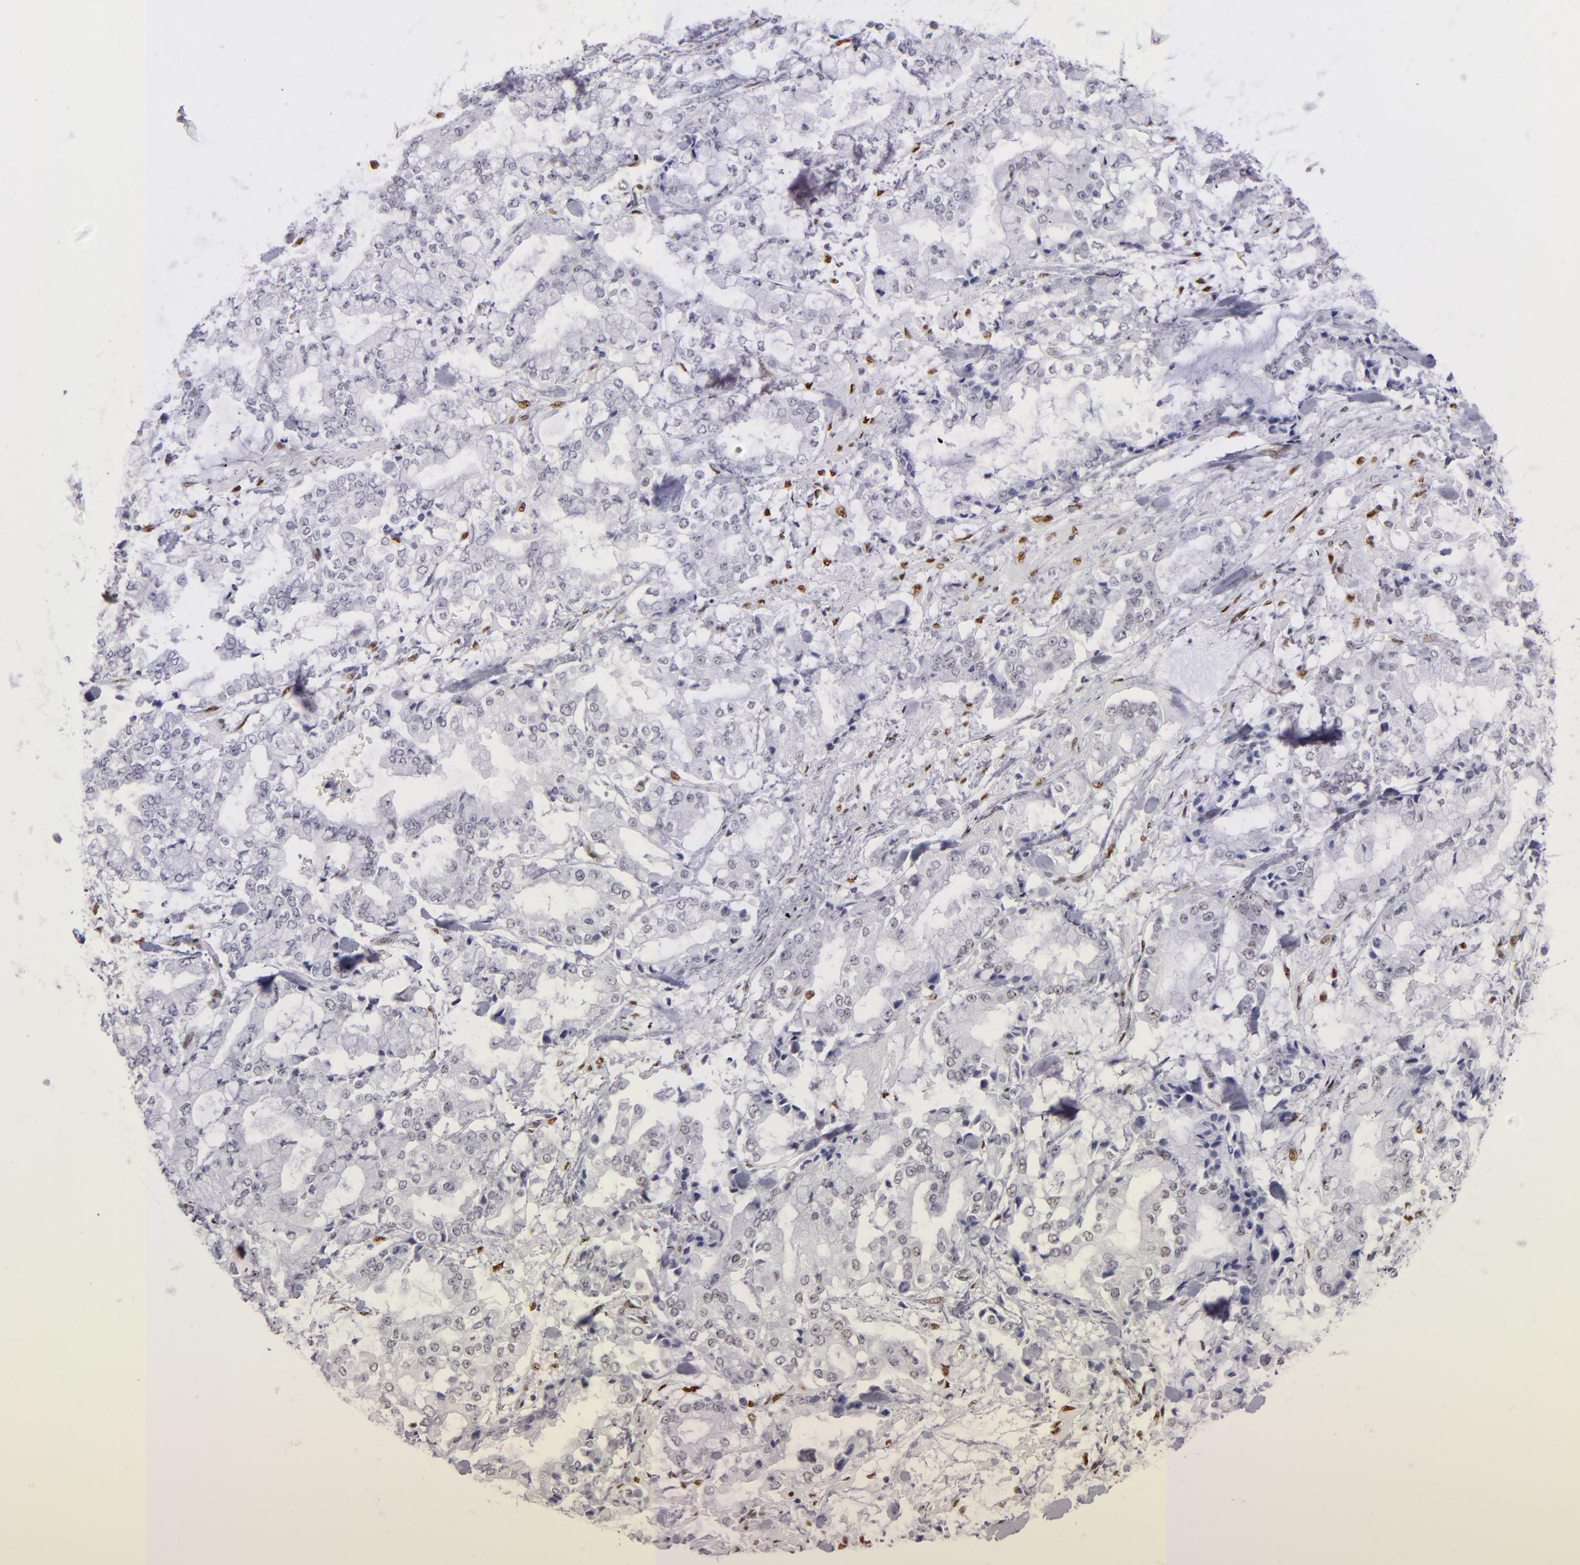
{"staining": {"intensity": "negative", "quantity": "none", "location": "none"}, "tissue": "stomach cancer", "cell_type": "Tumor cells", "image_type": "cancer", "snomed": [{"axis": "morphology", "description": "Normal tissue, NOS"}, {"axis": "morphology", "description": "Adenocarcinoma, NOS"}, {"axis": "topography", "description": "Stomach, upper"}, {"axis": "topography", "description": "Stomach"}], "caption": "An immunohistochemistry (IHC) micrograph of adenocarcinoma (stomach) is shown. There is no staining in tumor cells of adenocarcinoma (stomach). (DAB IHC visualized using brightfield microscopy, high magnification).", "gene": "TOP3A", "patient": {"sex": "male", "age": 76}}